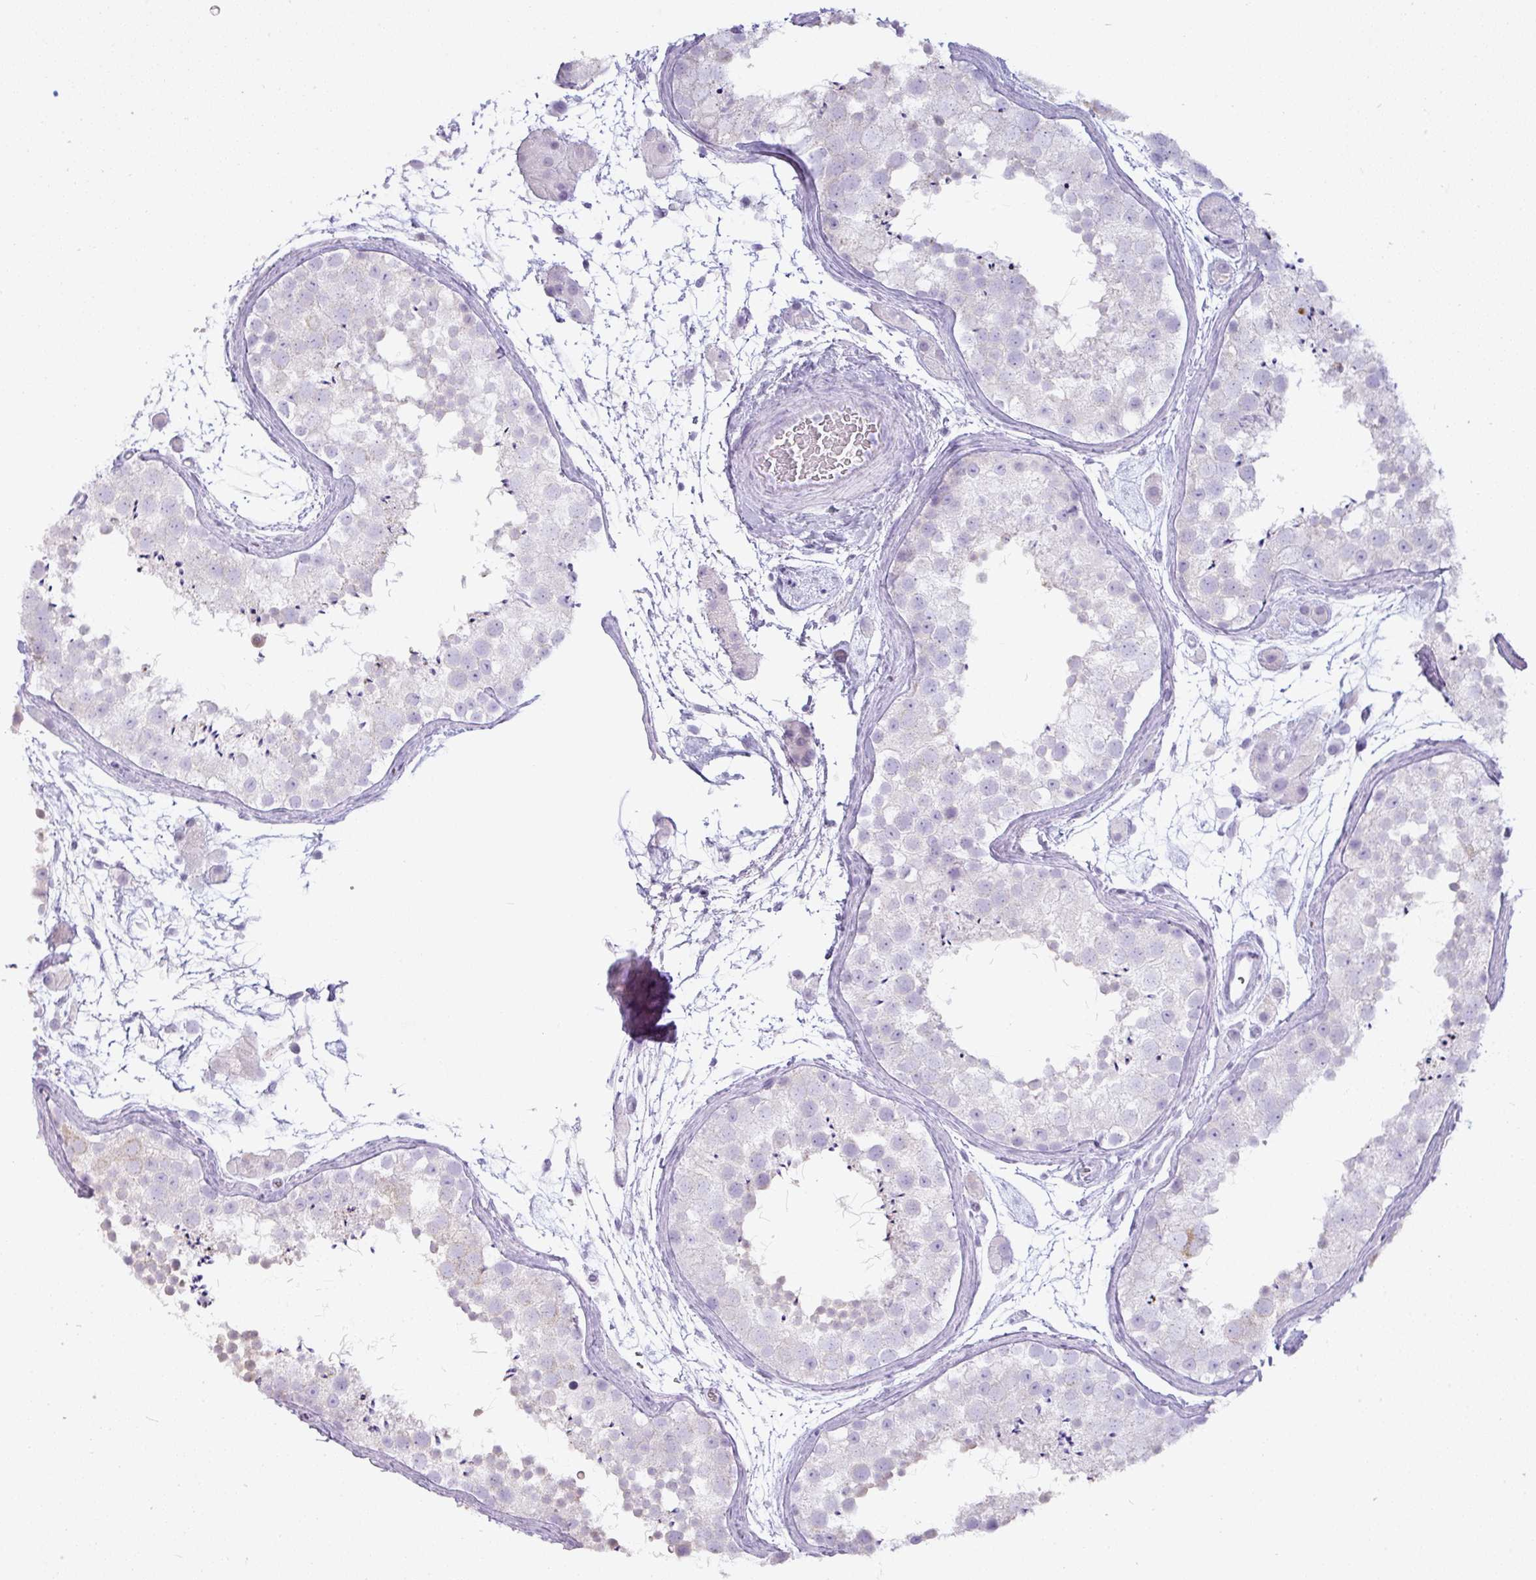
{"staining": {"intensity": "negative", "quantity": "none", "location": "none"}, "tissue": "testis", "cell_type": "Cells in seminiferous ducts", "image_type": "normal", "snomed": [{"axis": "morphology", "description": "Normal tissue, NOS"}, {"axis": "topography", "description": "Testis"}], "caption": "Immunohistochemical staining of normal human testis displays no significant positivity in cells in seminiferous ducts. (Immunohistochemistry (ihc), brightfield microscopy, high magnification).", "gene": "PGA3", "patient": {"sex": "male", "age": 41}}